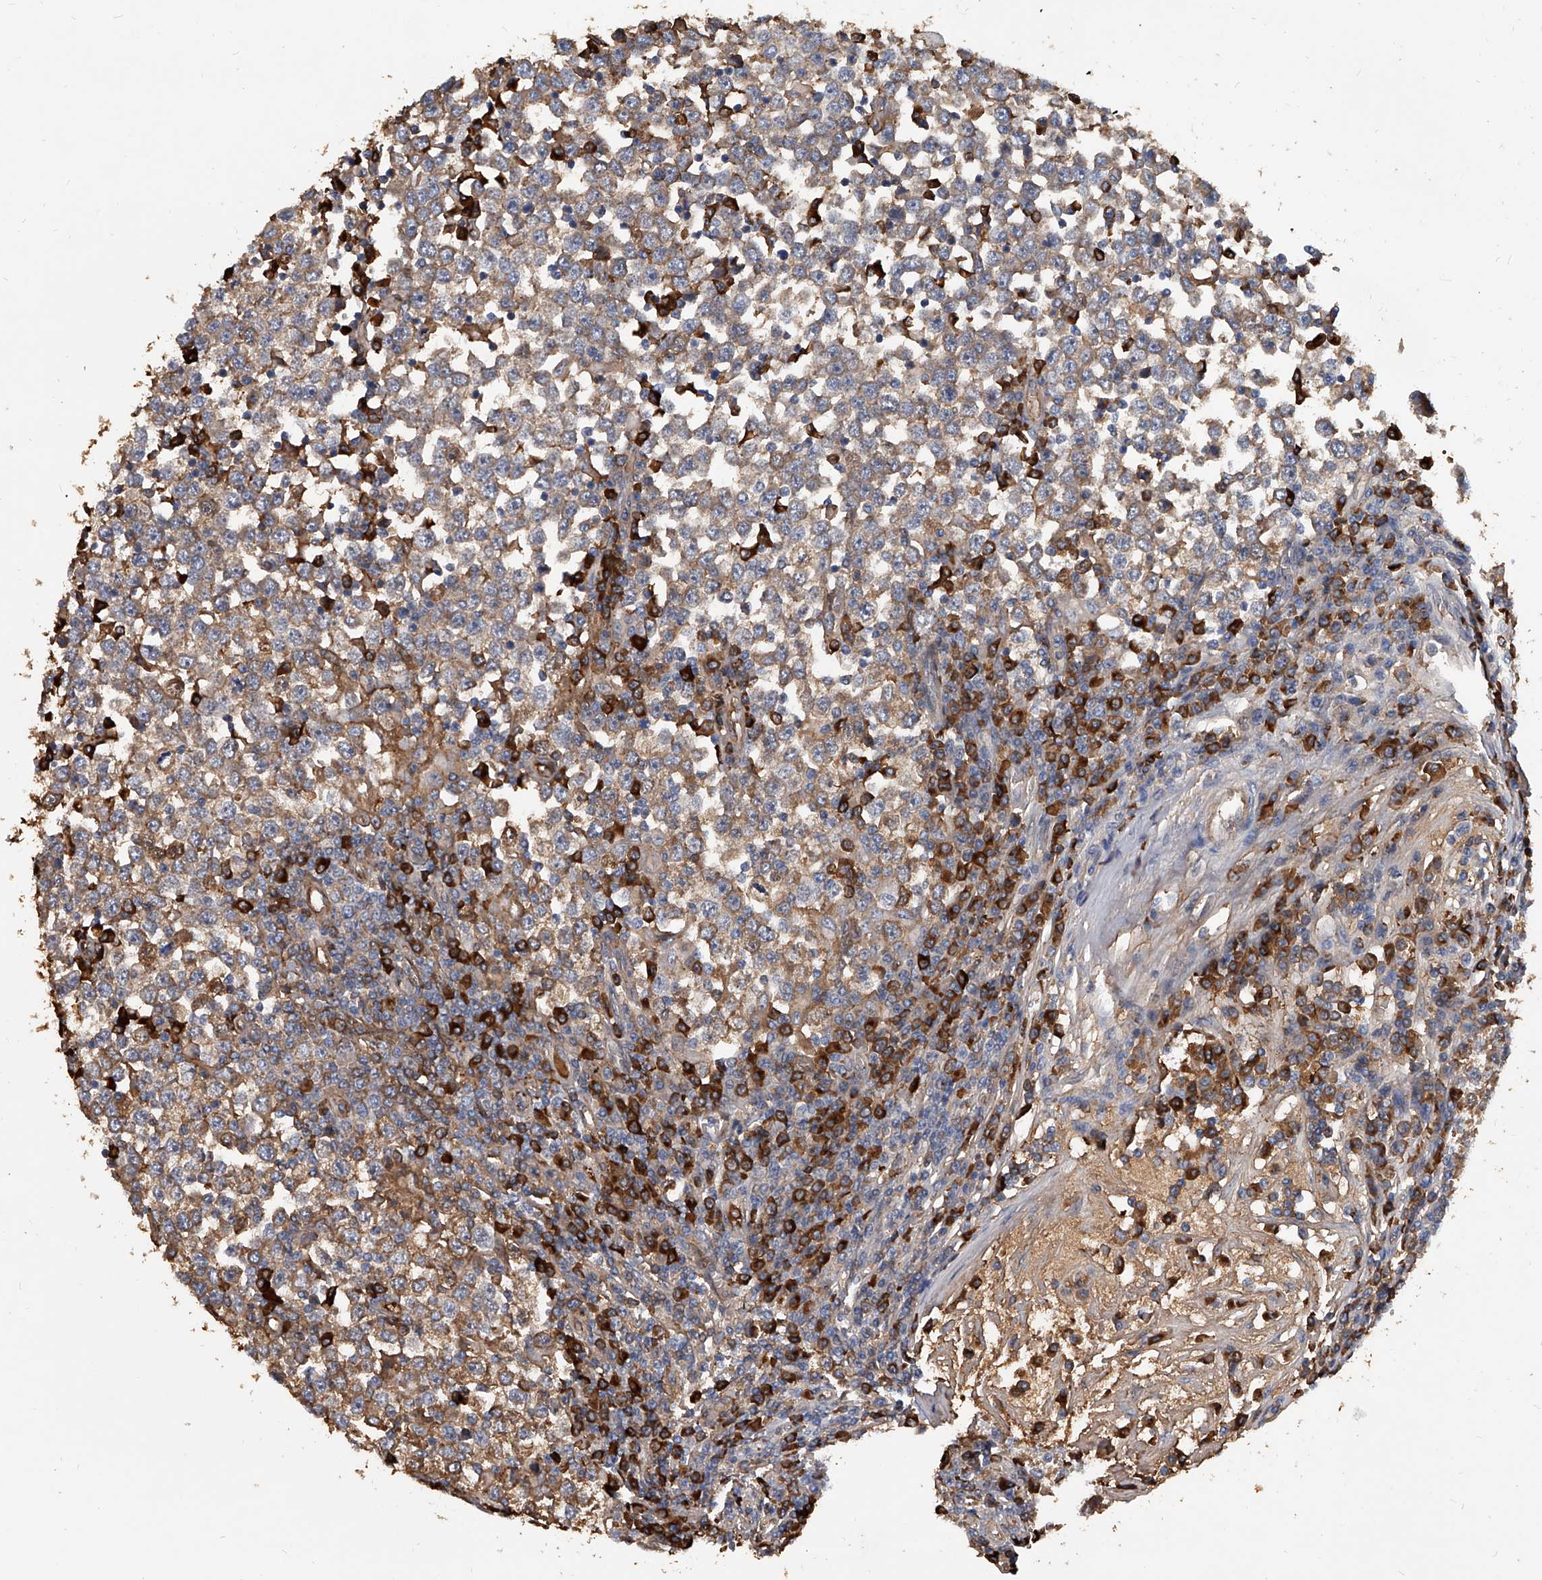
{"staining": {"intensity": "moderate", "quantity": ">75%", "location": "cytoplasmic/membranous"}, "tissue": "testis cancer", "cell_type": "Tumor cells", "image_type": "cancer", "snomed": [{"axis": "morphology", "description": "Seminoma, NOS"}, {"axis": "topography", "description": "Testis"}], "caption": "Immunohistochemical staining of testis seminoma shows moderate cytoplasmic/membranous protein staining in about >75% of tumor cells. The staining was performed using DAB (3,3'-diaminobenzidine) to visualize the protein expression in brown, while the nuclei were stained in blue with hematoxylin (Magnification: 20x).", "gene": "ZNF25", "patient": {"sex": "male", "age": 65}}